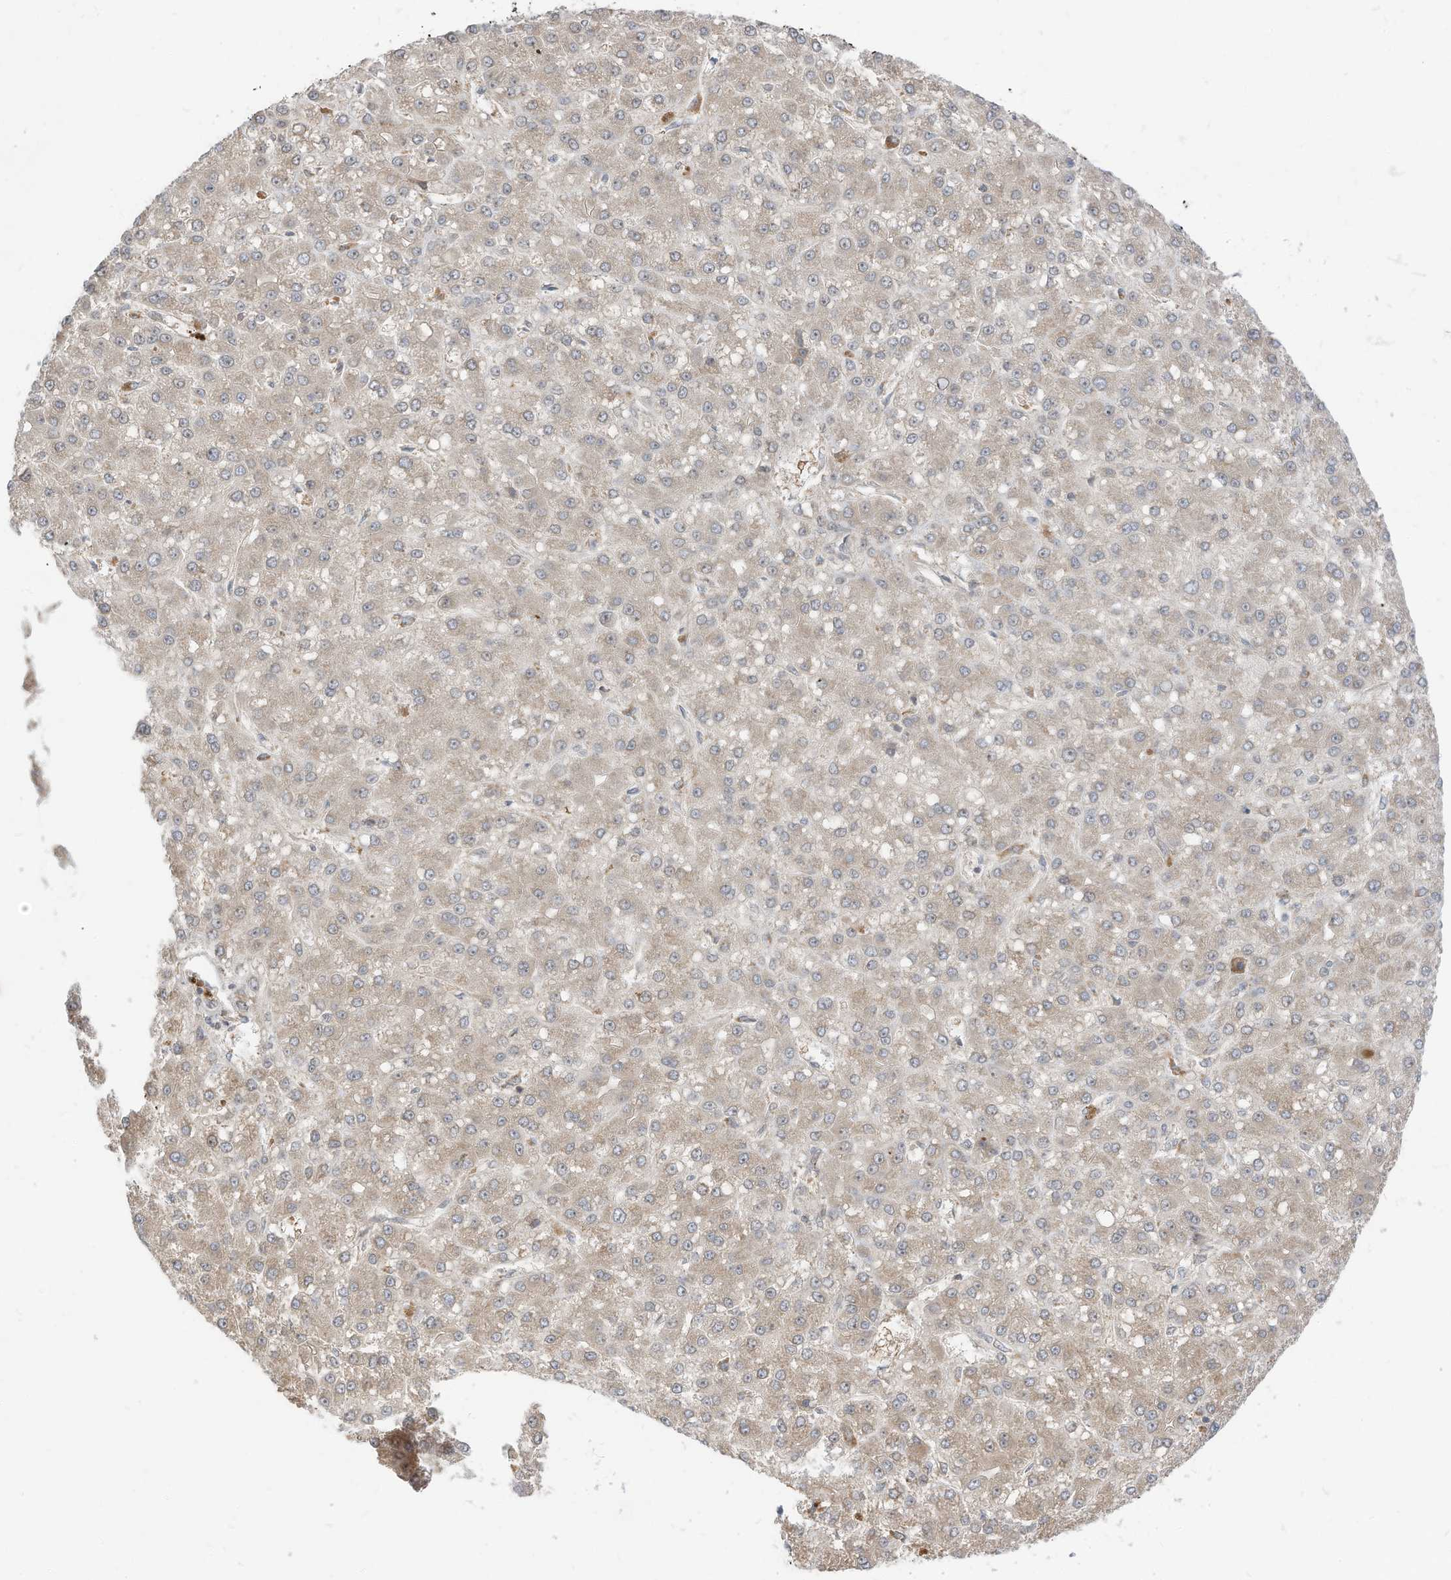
{"staining": {"intensity": "negative", "quantity": "none", "location": "none"}, "tissue": "liver cancer", "cell_type": "Tumor cells", "image_type": "cancer", "snomed": [{"axis": "morphology", "description": "Carcinoma, Hepatocellular, NOS"}, {"axis": "topography", "description": "Liver"}], "caption": "Tumor cells show no significant protein expression in hepatocellular carcinoma (liver).", "gene": "CNKSR1", "patient": {"sex": "male", "age": 67}}